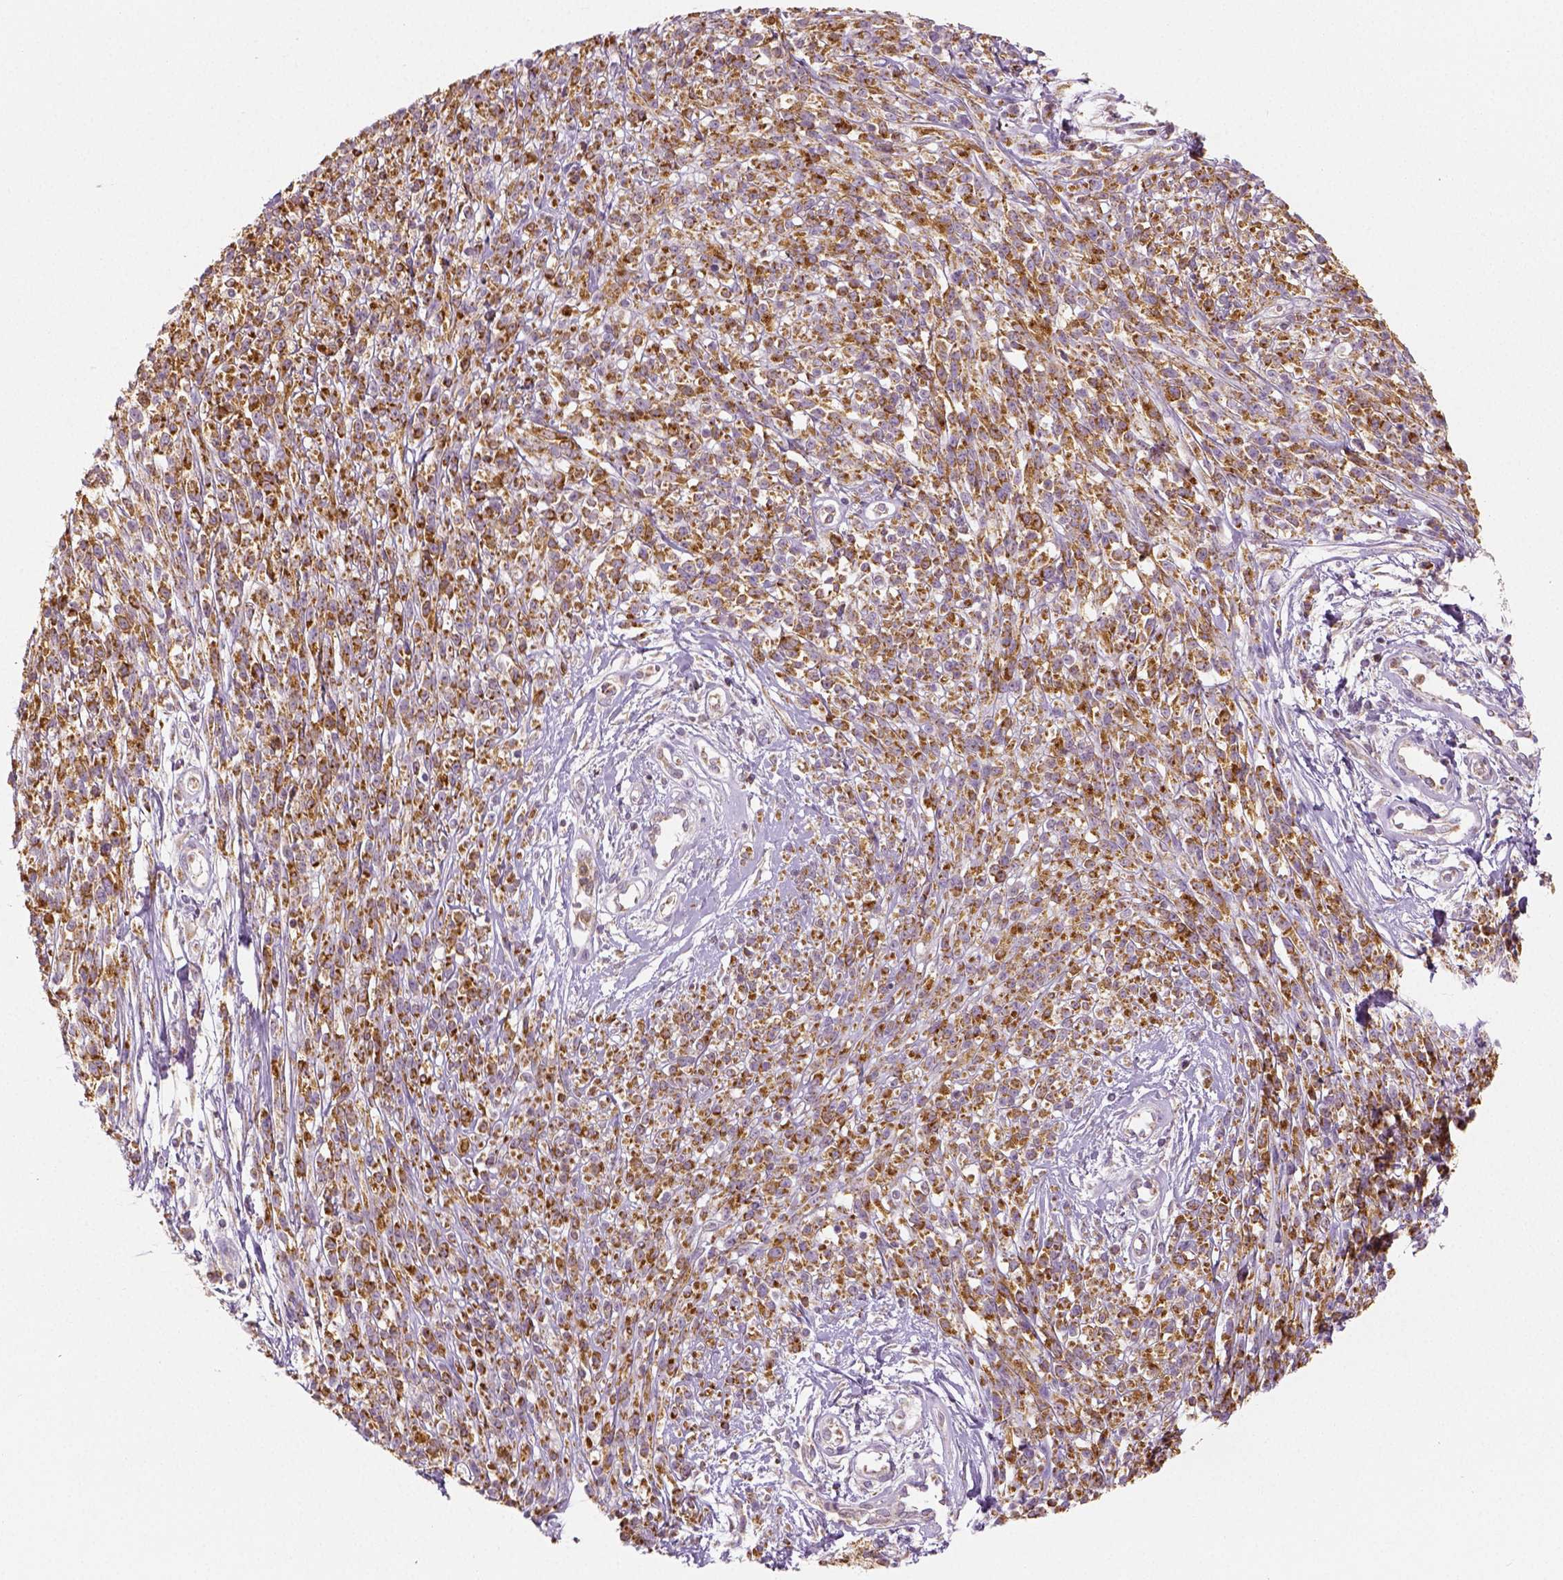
{"staining": {"intensity": "moderate", "quantity": ">75%", "location": "cytoplasmic/membranous"}, "tissue": "melanoma", "cell_type": "Tumor cells", "image_type": "cancer", "snomed": [{"axis": "morphology", "description": "Malignant melanoma, NOS"}, {"axis": "topography", "description": "Skin"}, {"axis": "topography", "description": "Skin of trunk"}], "caption": "Protein expression analysis of melanoma shows moderate cytoplasmic/membranous staining in approximately >75% of tumor cells.", "gene": "PGAM5", "patient": {"sex": "male", "age": 74}}